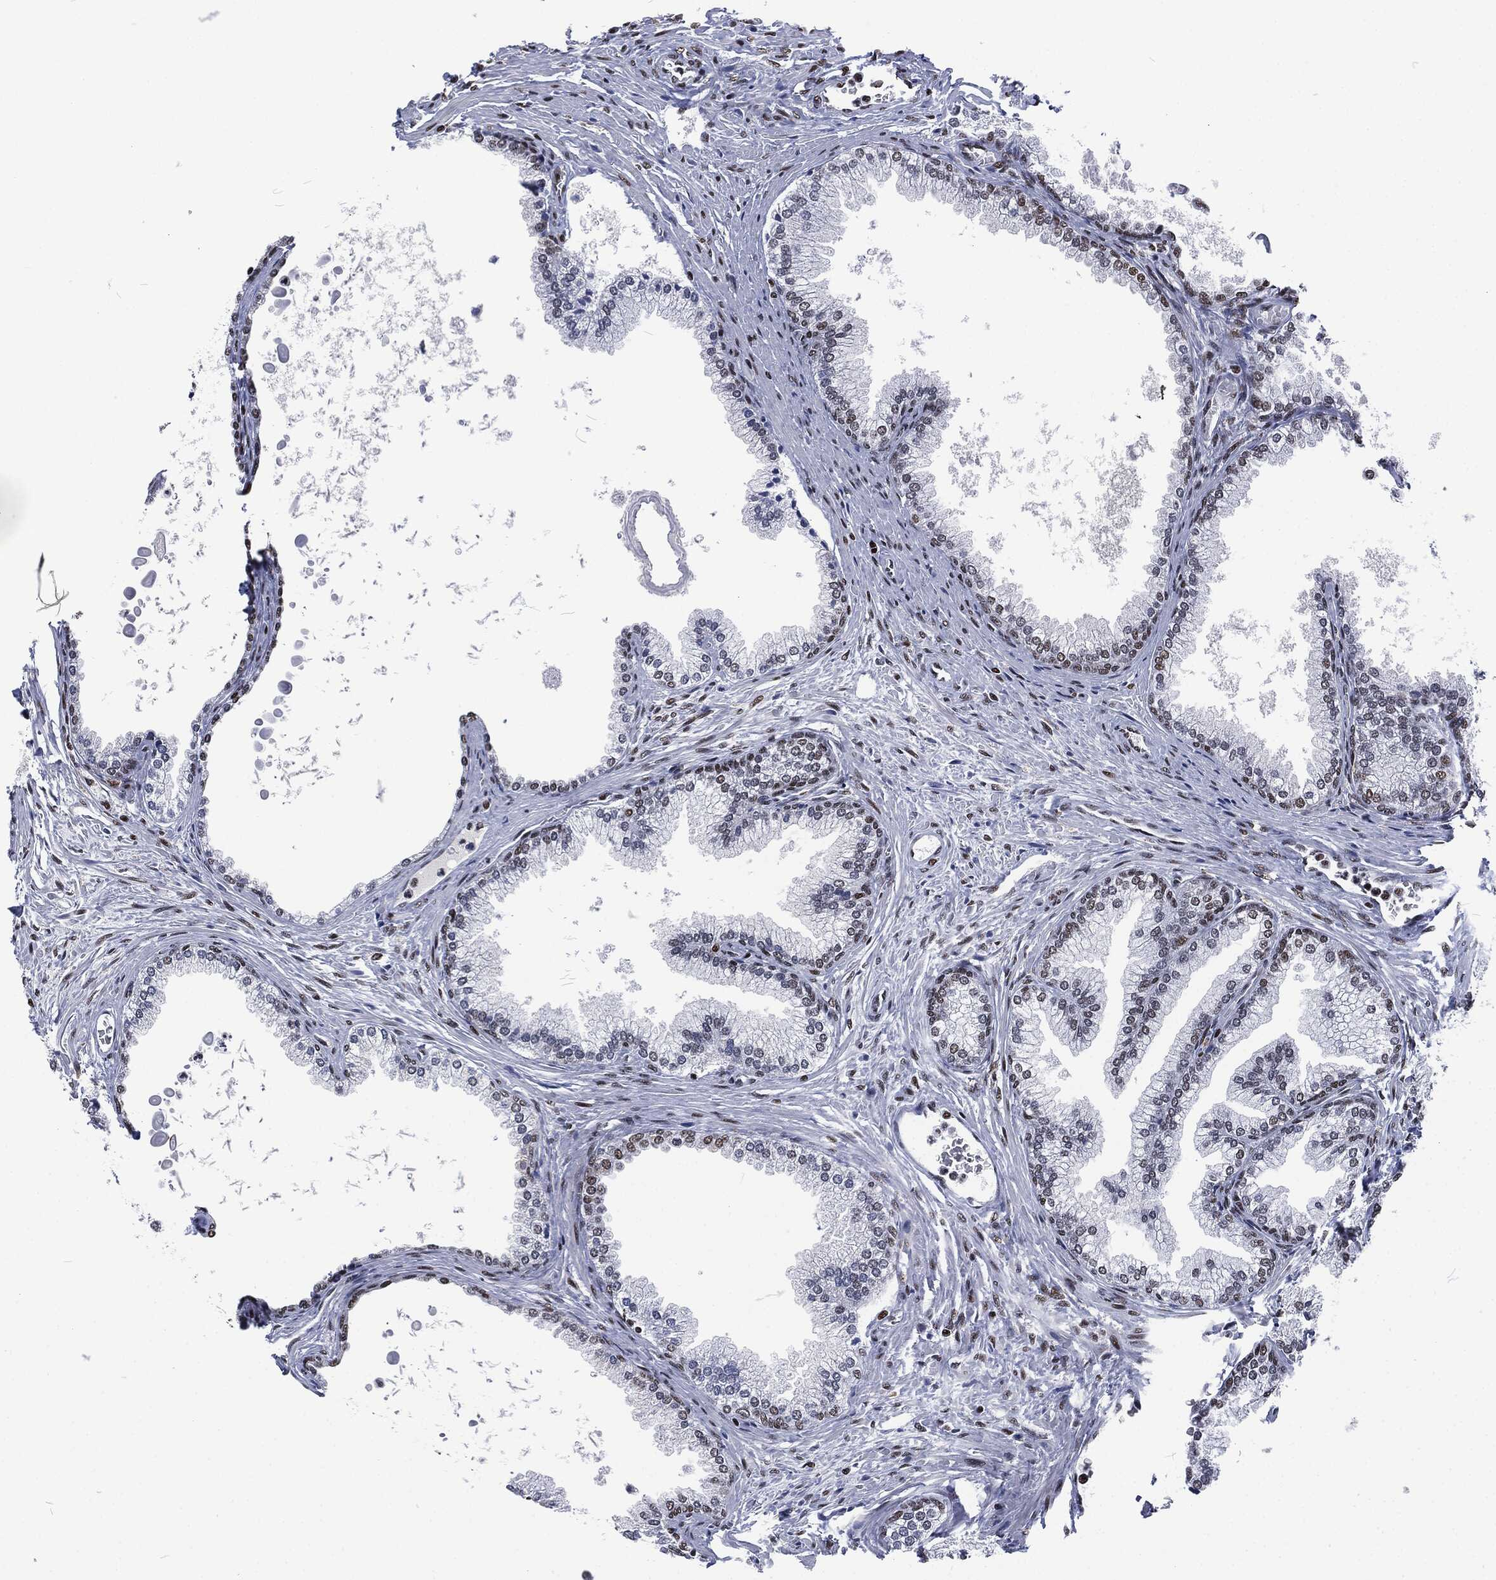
{"staining": {"intensity": "moderate", "quantity": "25%-75%", "location": "nuclear"}, "tissue": "prostate", "cell_type": "Glandular cells", "image_type": "normal", "snomed": [{"axis": "morphology", "description": "Normal tissue, NOS"}, {"axis": "topography", "description": "Prostate"}], "caption": "Immunohistochemistry image of unremarkable human prostate stained for a protein (brown), which exhibits medium levels of moderate nuclear staining in about 25%-75% of glandular cells.", "gene": "DCPS", "patient": {"sex": "male", "age": 72}}